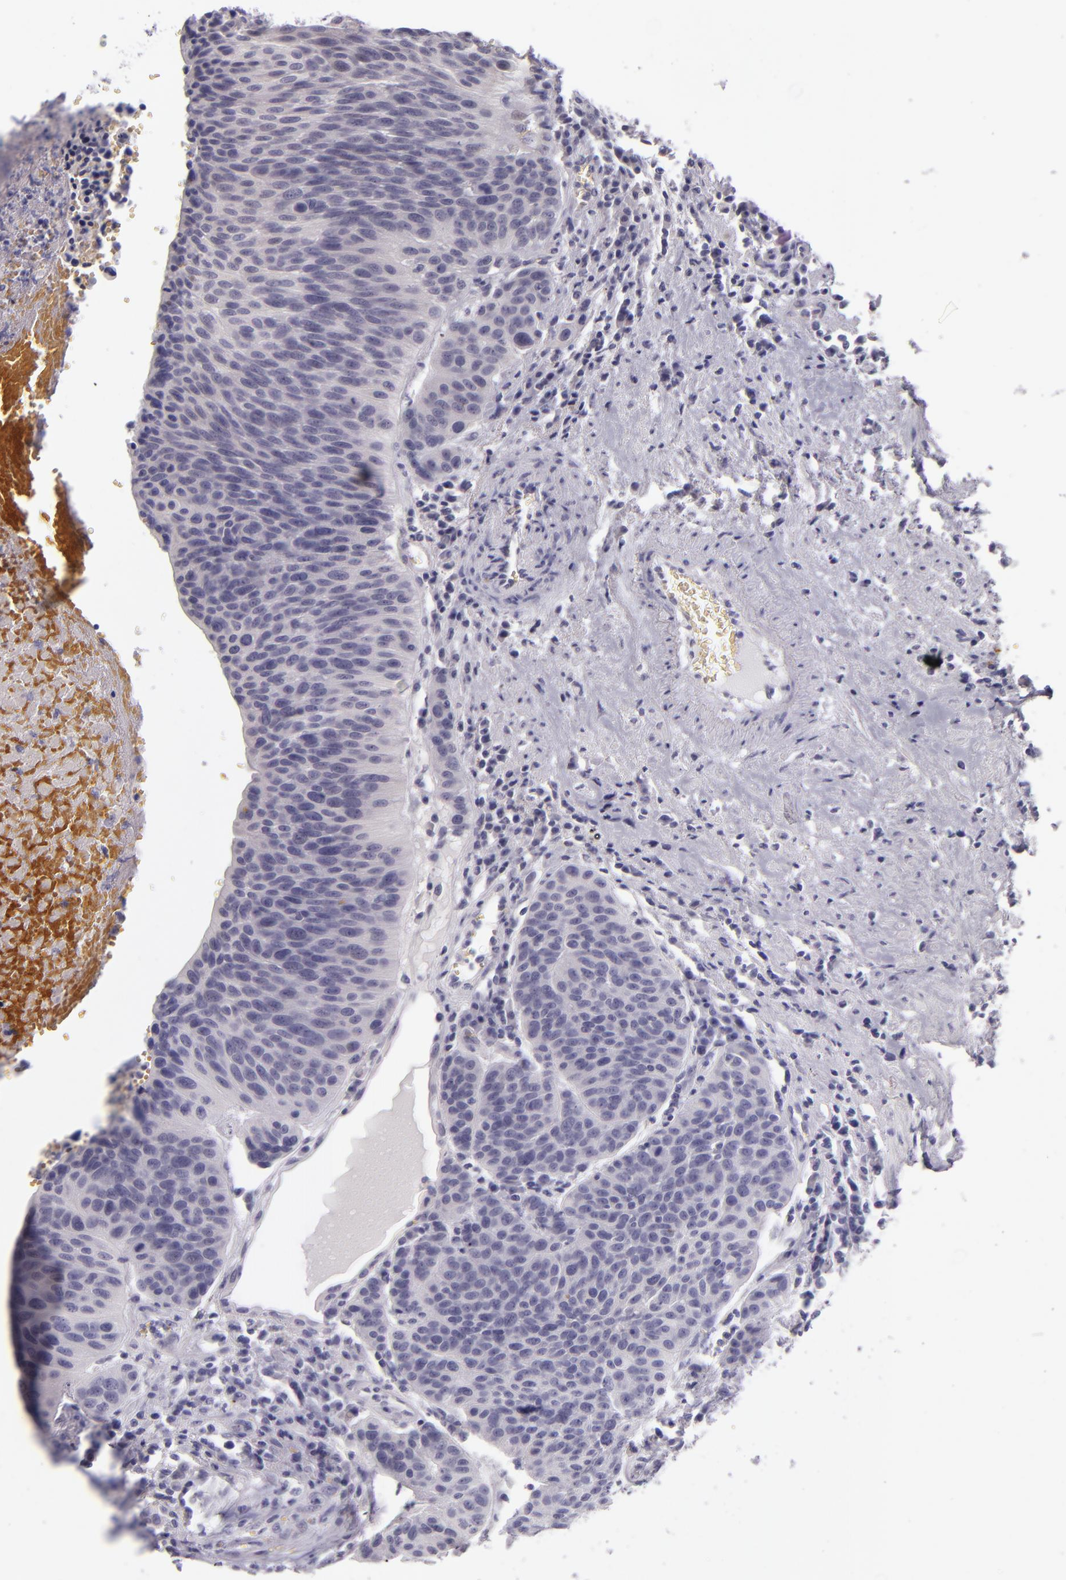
{"staining": {"intensity": "negative", "quantity": "none", "location": "none"}, "tissue": "urothelial cancer", "cell_type": "Tumor cells", "image_type": "cancer", "snomed": [{"axis": "morphology", "description": "Urothelial carcinoma, High grade"}, {"axis": "topography", "description": "Urinary bladder"}], "caption": "DAB immunohistochemical staining of human urothelial cancer shows no significant staining in tumor cells. The staining was performed using DAB to visualize the protein expression in brown, while the nuclei were stained in blue with hematoxylin (Magnification: 20x).", "gene": "SNCB", "patient": {"sex": "male", "age": 66}}